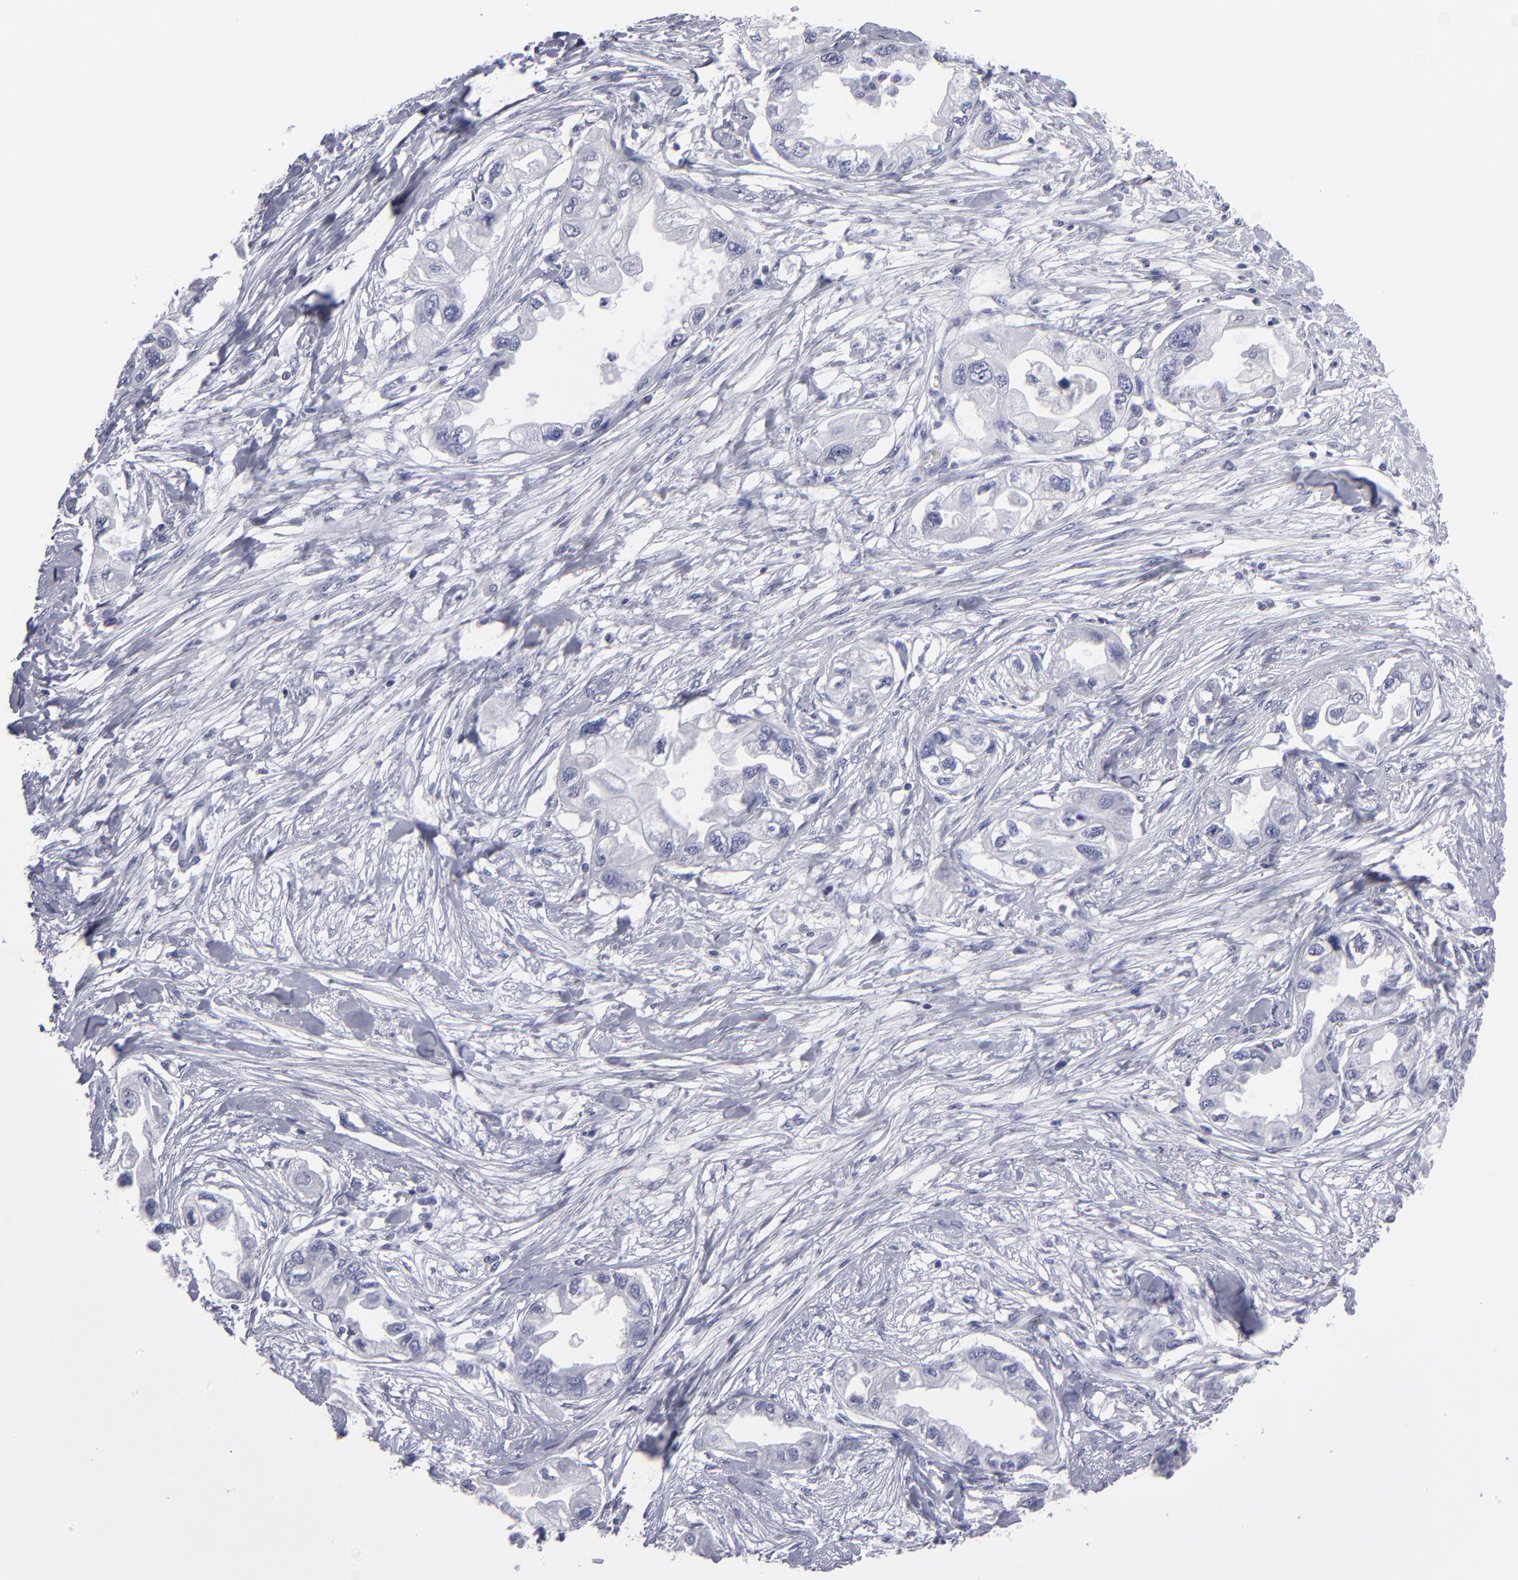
{"staining": {"intensity": "negative", "quantity": "none", "location": "none"}, "tissue": "endometrial cancer", "cell_type": "Tumor cells", "image_type": "cancer", "snomed": [{"axis": "morphology", "description": "Adenocarcinoma, NOS"}, {"axis": "topography", "description": "Endometrium"}], "caption": "High magnification brightfield microscopy of endometrial cancer (adenocarcinoma) stained with DAB (3,3'-diaminobenzidine) (brown) and counterstained with hematoxylin (blue): tumor cells show no significant positivity.", "gene": "CADM3", "patient": {"sex": "female", "age": 67}}